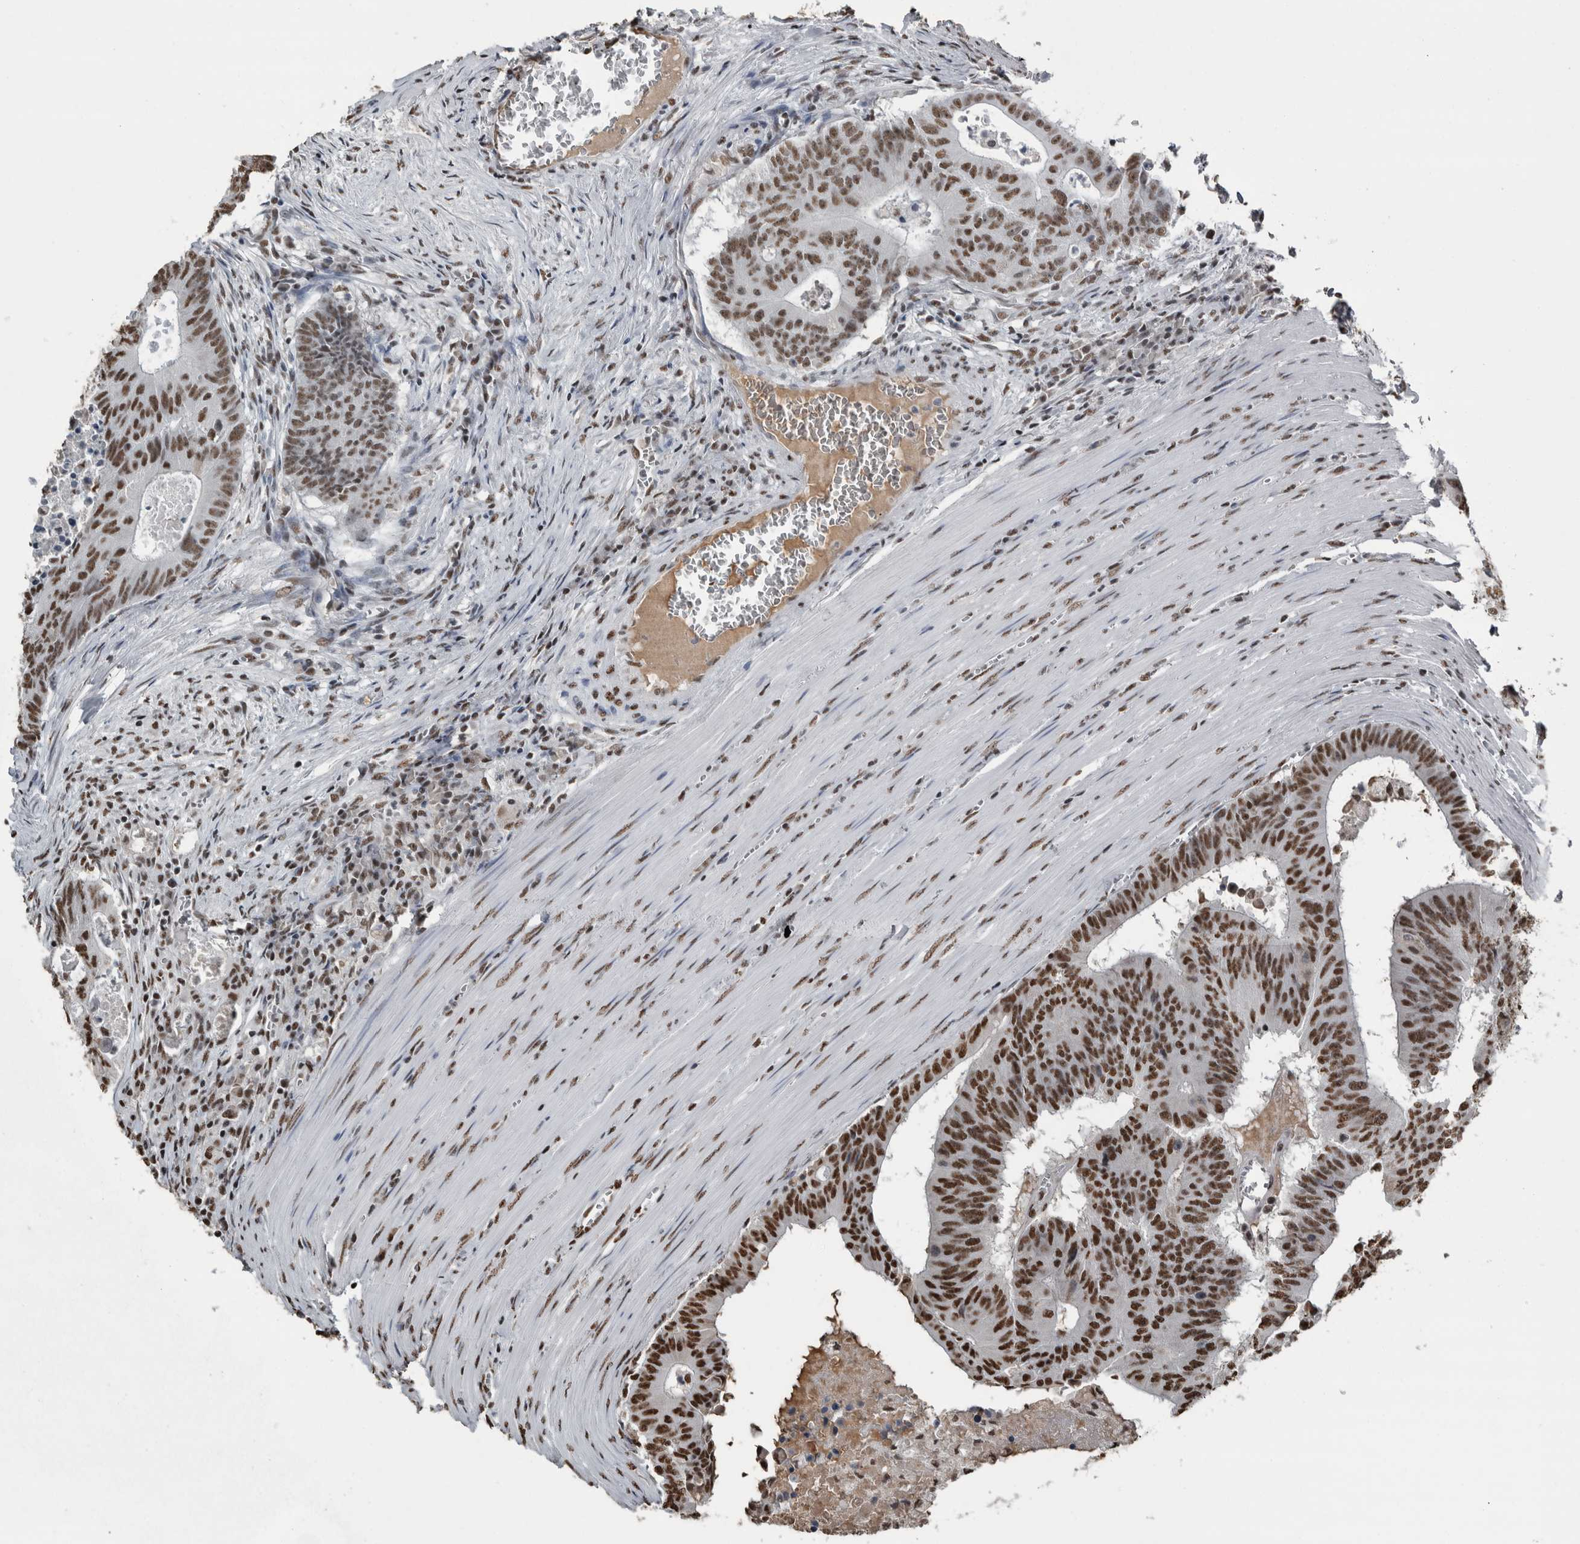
{"staining": {"intensity": "strong", "quantity": ">75%", "location": "nuclear"}, "tissue": "colorectal cancer", "cell_type": "Tumor cells", "image_type": "cancer", "snomed": [{"axis": "morphology", "description": "Adenocarcinoma, NOS"}, {"axis": "topography", "description": "Colon"}], "caption": "Protein staining exhibits strong nuclear staining in approximately >75% of tumor cells in adenocarcinoma (colorectal).", "gene": "TGS1", "patient": {"sex": "male", "age": 87}}